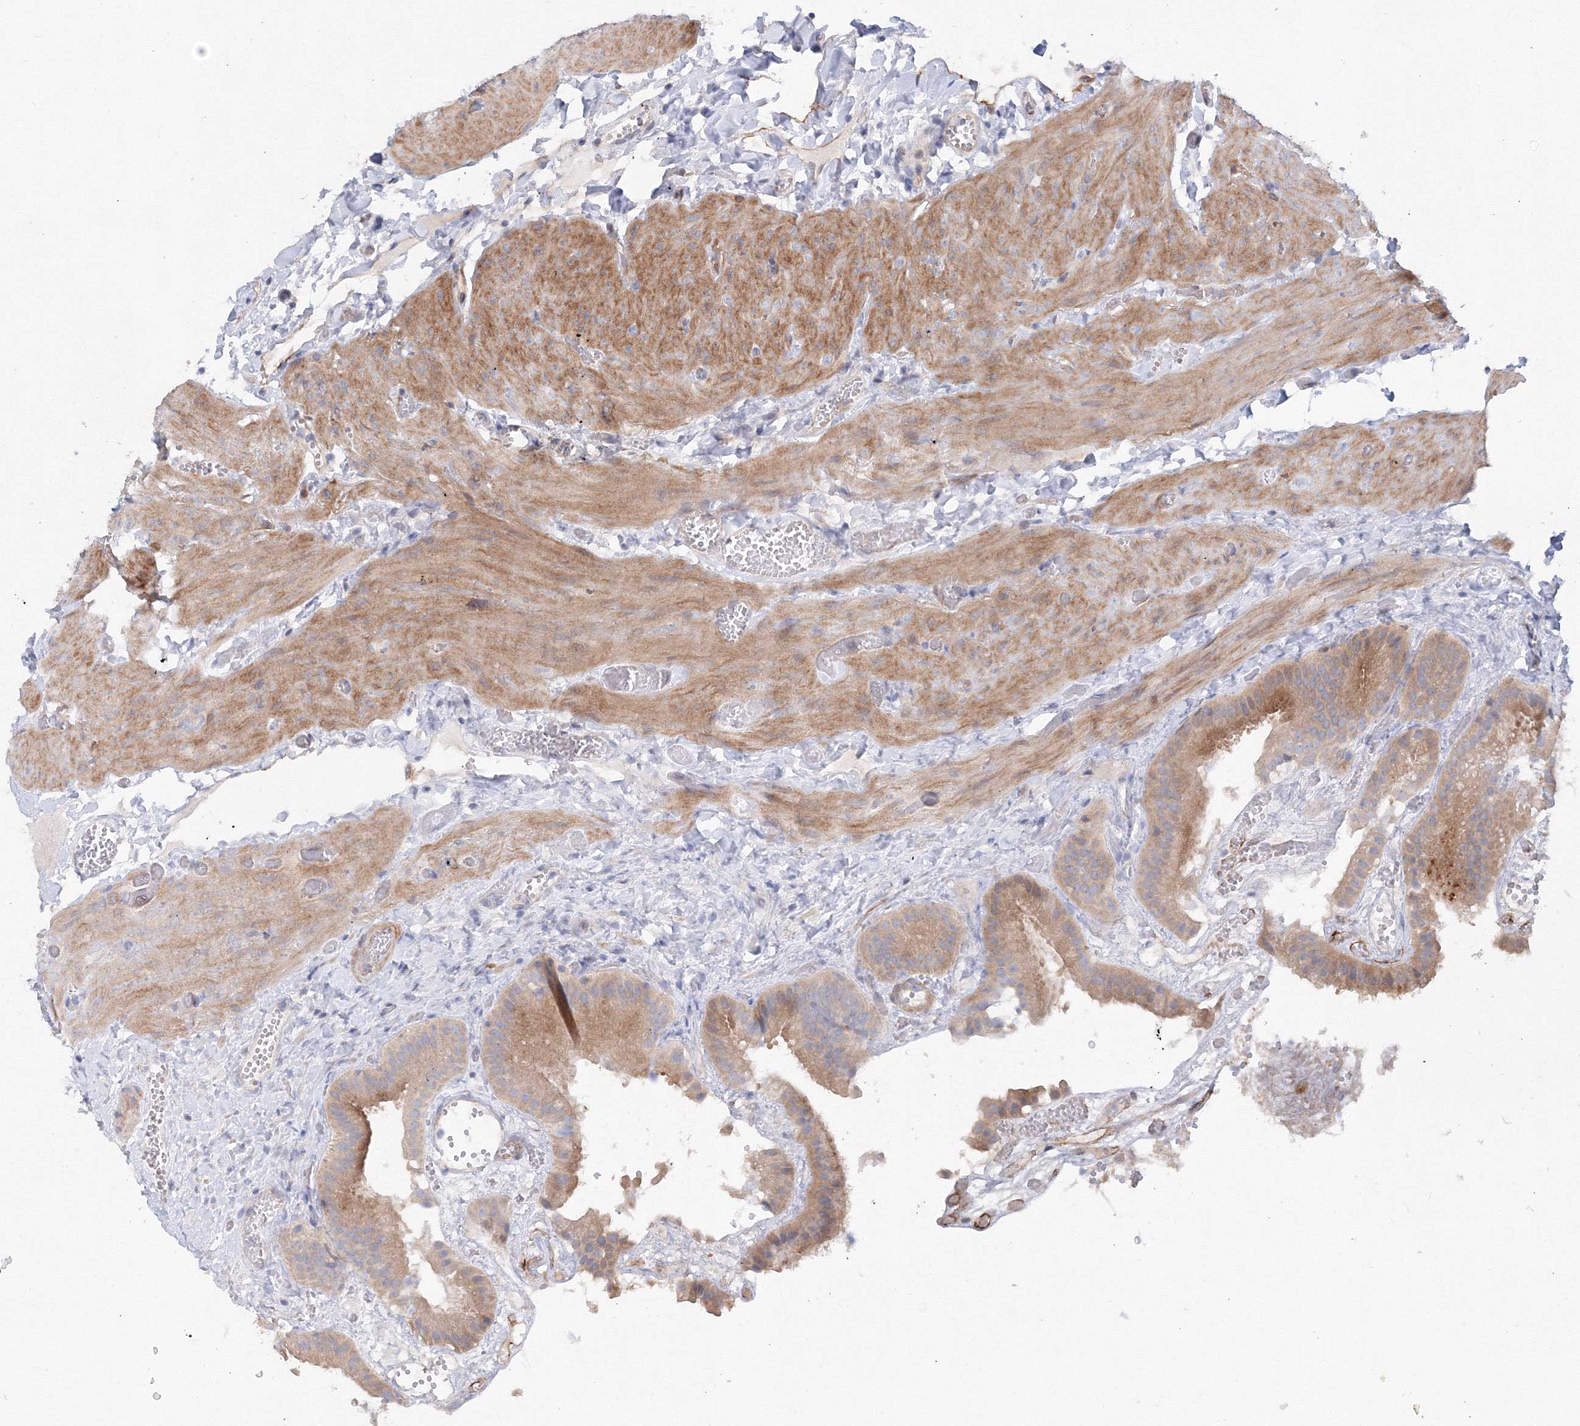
{"staining": {"intensity": "moderate", "quantity": ">75%", "location": "cytoplasmic/membranous"}, "tissue": "gallbladder", "cell_type": "Glandular cells", "image_type": "normal", "snomed": [{"axis": "morphology", "description": "Normal tissue, NOS"}, {"axis": "topography", "description": "Gallbladder"}], "caption": "This image shows benign gallbladder stained with IHC to label a protein in brown. The cytoplasmic/membranous of glandular cells show moderate positivity for the protein. Nuclei are counter-stained blue.", "gene": "DIS3L2", "patient": {"sex": "female", "age": 64}}